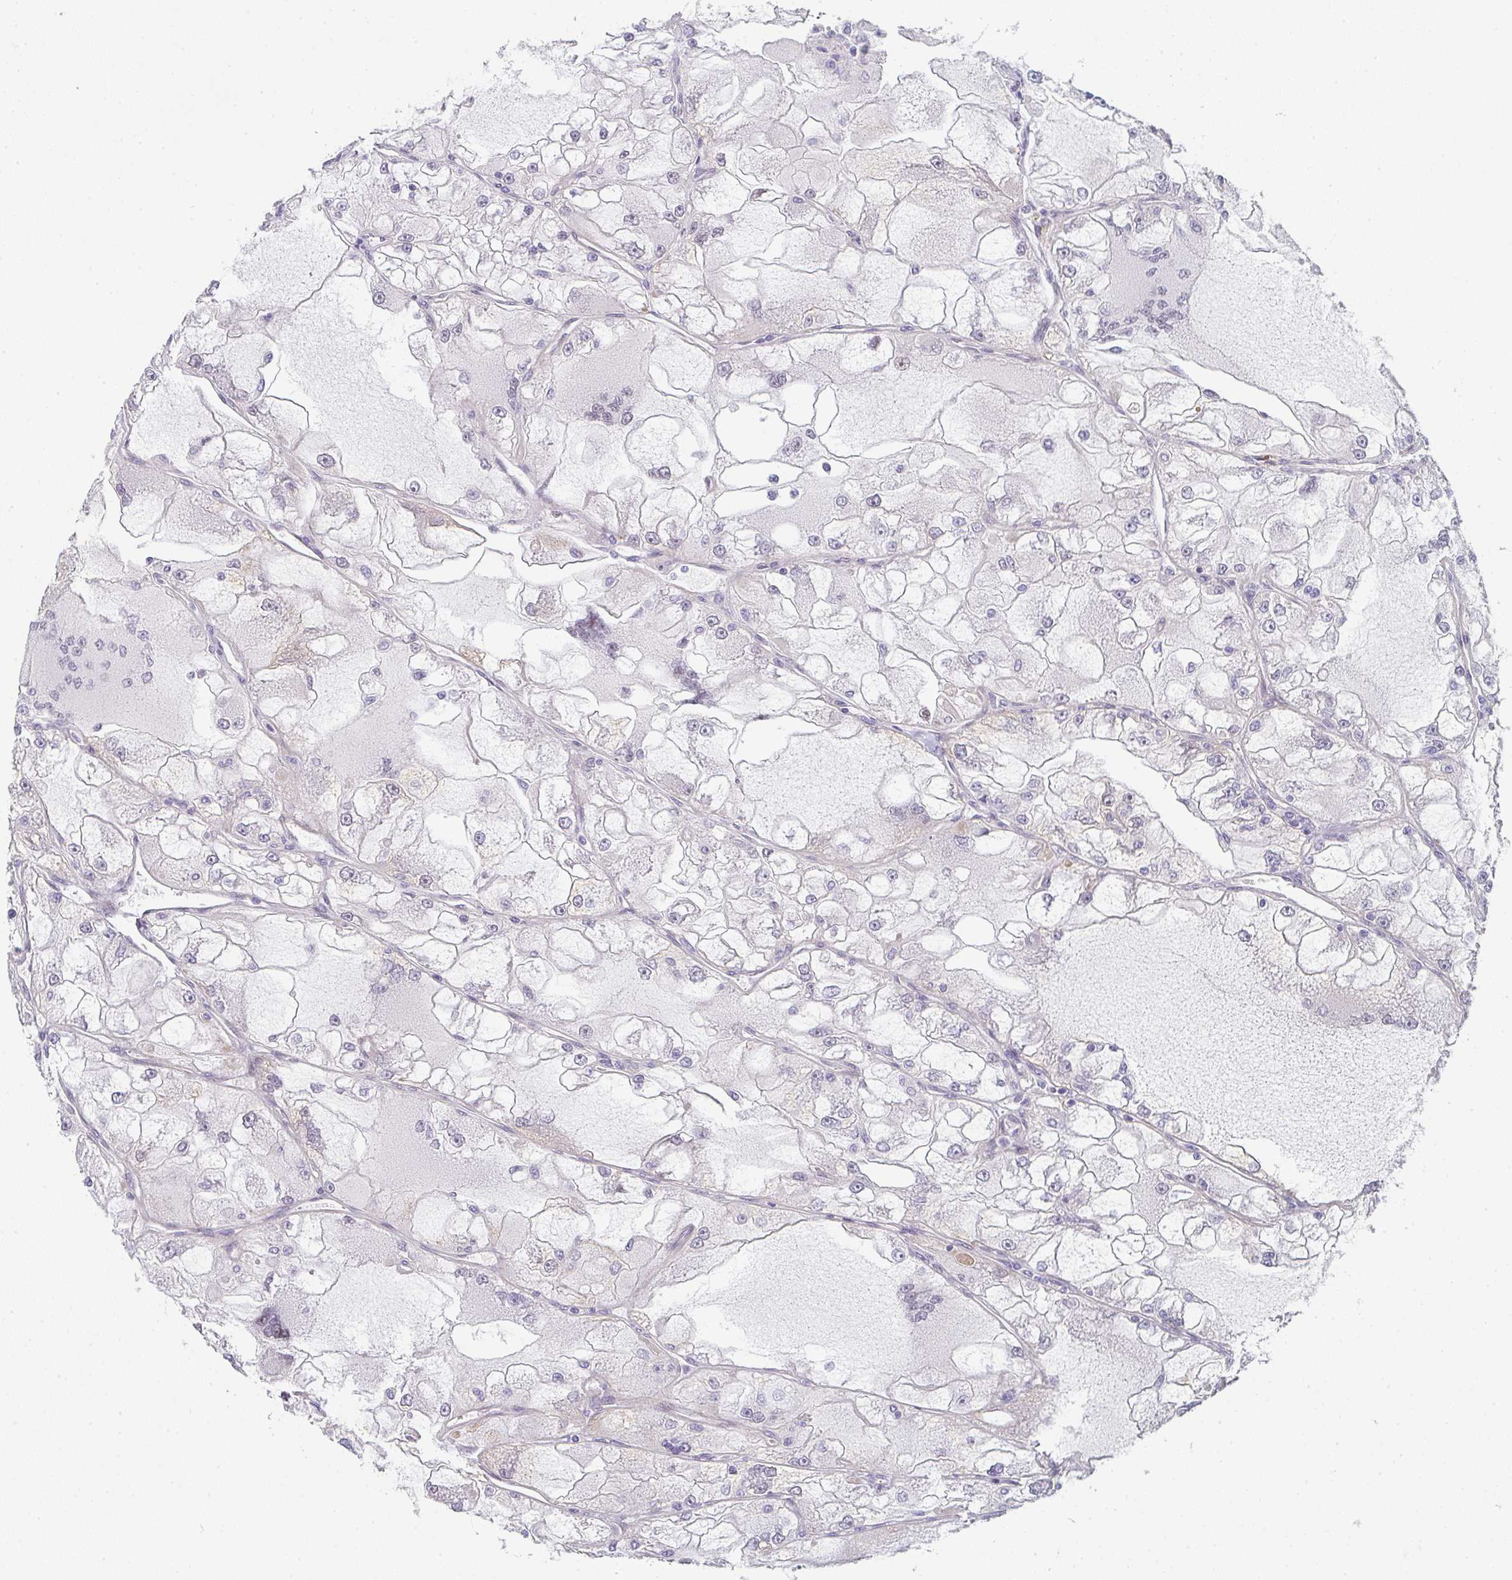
{"staining": {"intensity": "negative", "quantity": "none", "location": "none"}, "tissue": "renal cancer", "cell_type": "Tumor cells", "image_type": "cancer", "snomed": [{"axis": "morphology", "description": "Adenocarcinoma, NOS"}, {"axis": "topography", "description": "Kidney"}], "caption": "Protein analysis of renal adenocarcinoma displays no significant positivity in tumor cells. Nuclei are stained in blue.", "gene": "TNFRSF10A", "patient": {"sex": "female", "age": 72}}